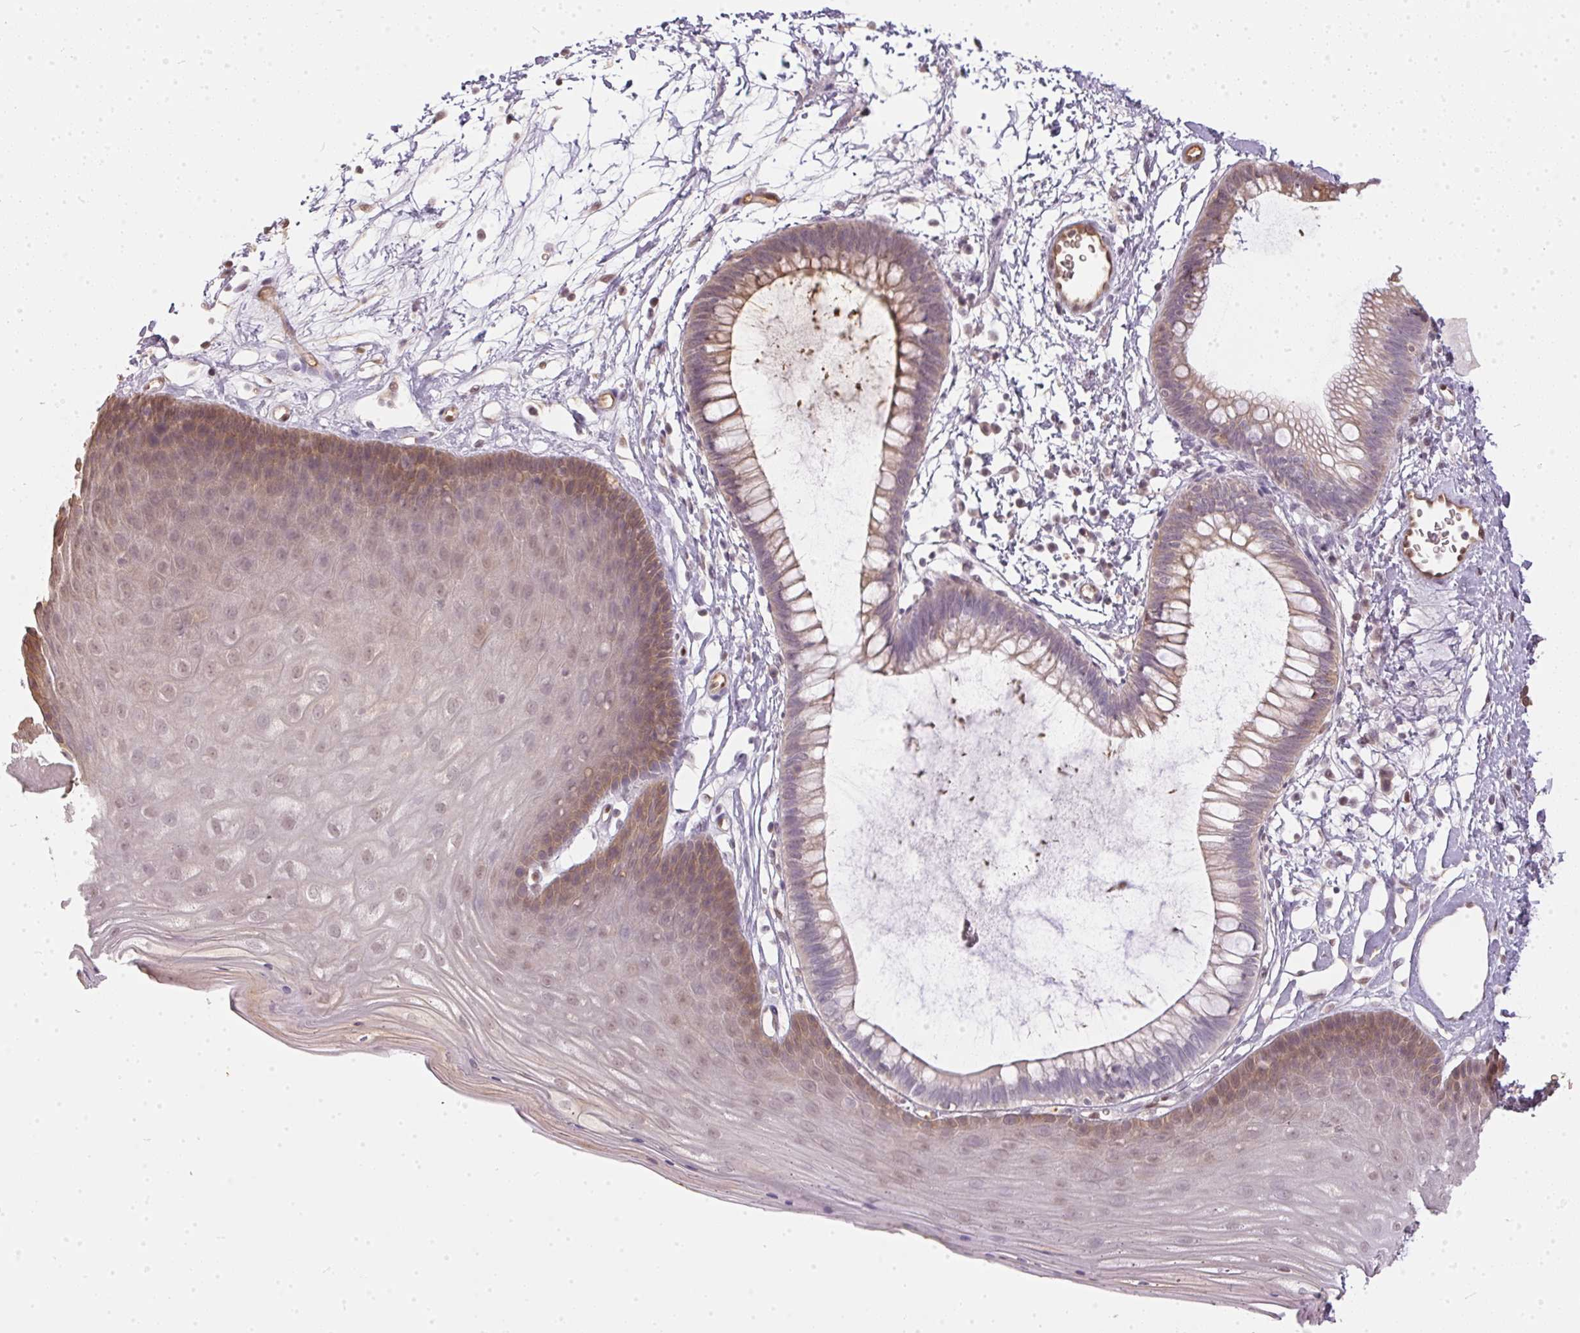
{"staining": {"intensity": "moderate", "quantity": "<25%", "location": "cytoplasmic/membranous"}, "tissue": "skin", "cell_type": "Epidermal cells", "image_type": "normal", "snomed": [{"axis": "morphology", "description": "Normal tissue, NOS"}, {"axis": "topography", "description": "Anal"}], "caption": "A brown stain labels moderate cytoplasmic/membranous positivity of a protein in epidermal cells of normal human skin. The protein of interest is stained brown, and the nuclei are stained in blue (DAB (3,3'-diaminobenzidine) IHC with brightfield microscopy, high magnification).", "gene": "BLMH", "patient": {"sex": "male", "age": 53}}